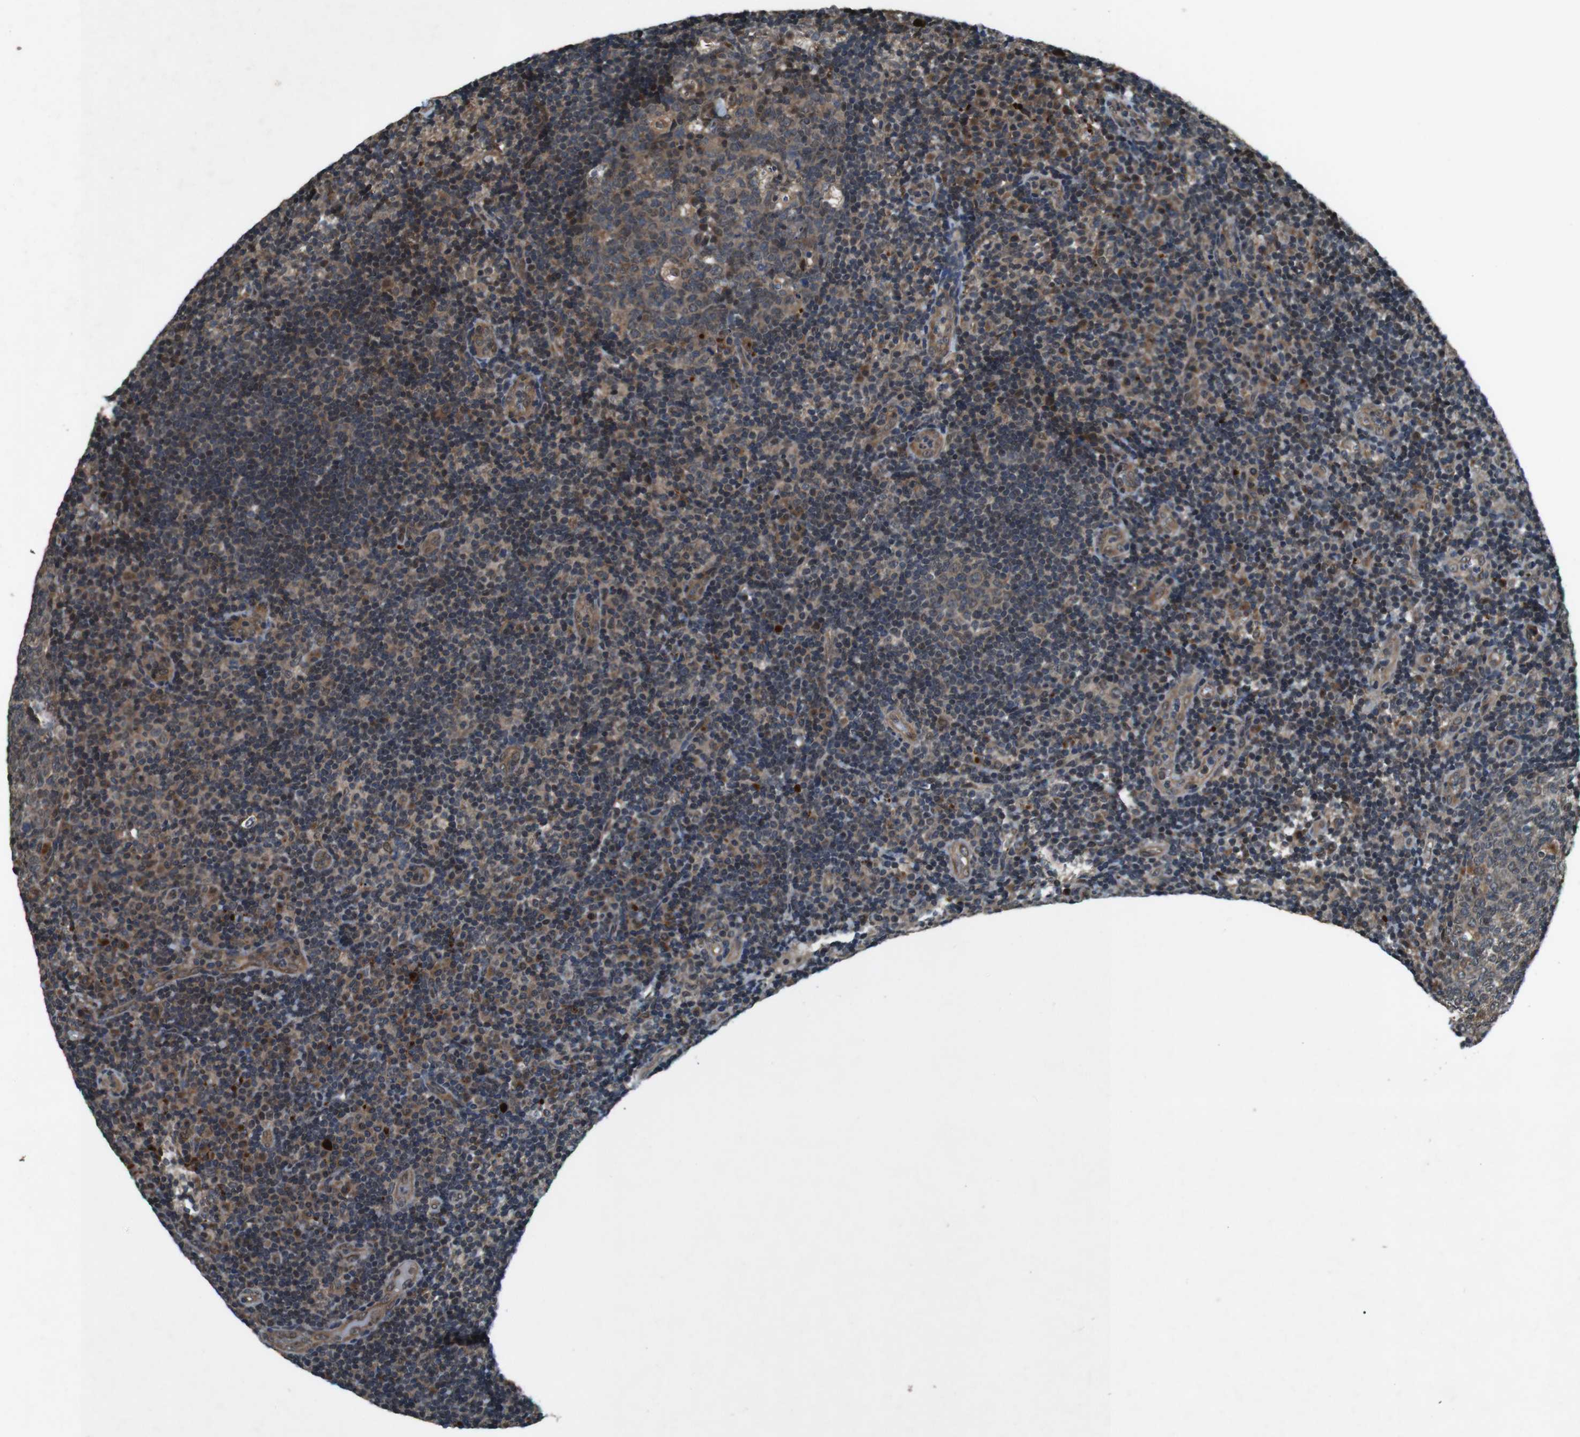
{"staining": {"intensity": "moderate", "quantity": "25%-75%", "location": "nuclear"}, "tissue": "tonsil", "cell_type": "Germinal center cells", "image_type": "normal", "snomed": [{"axis": "morphology", "description": "Normal tissue, NOS"}, {"axis": "topography", "description": "Tonsil"}], "caption": "Human tonsil stained with a protein marker shows moderate staining in germinal center cells.", "gene": "SOCS1", "patient": {"sex": "female", "age": 40}}